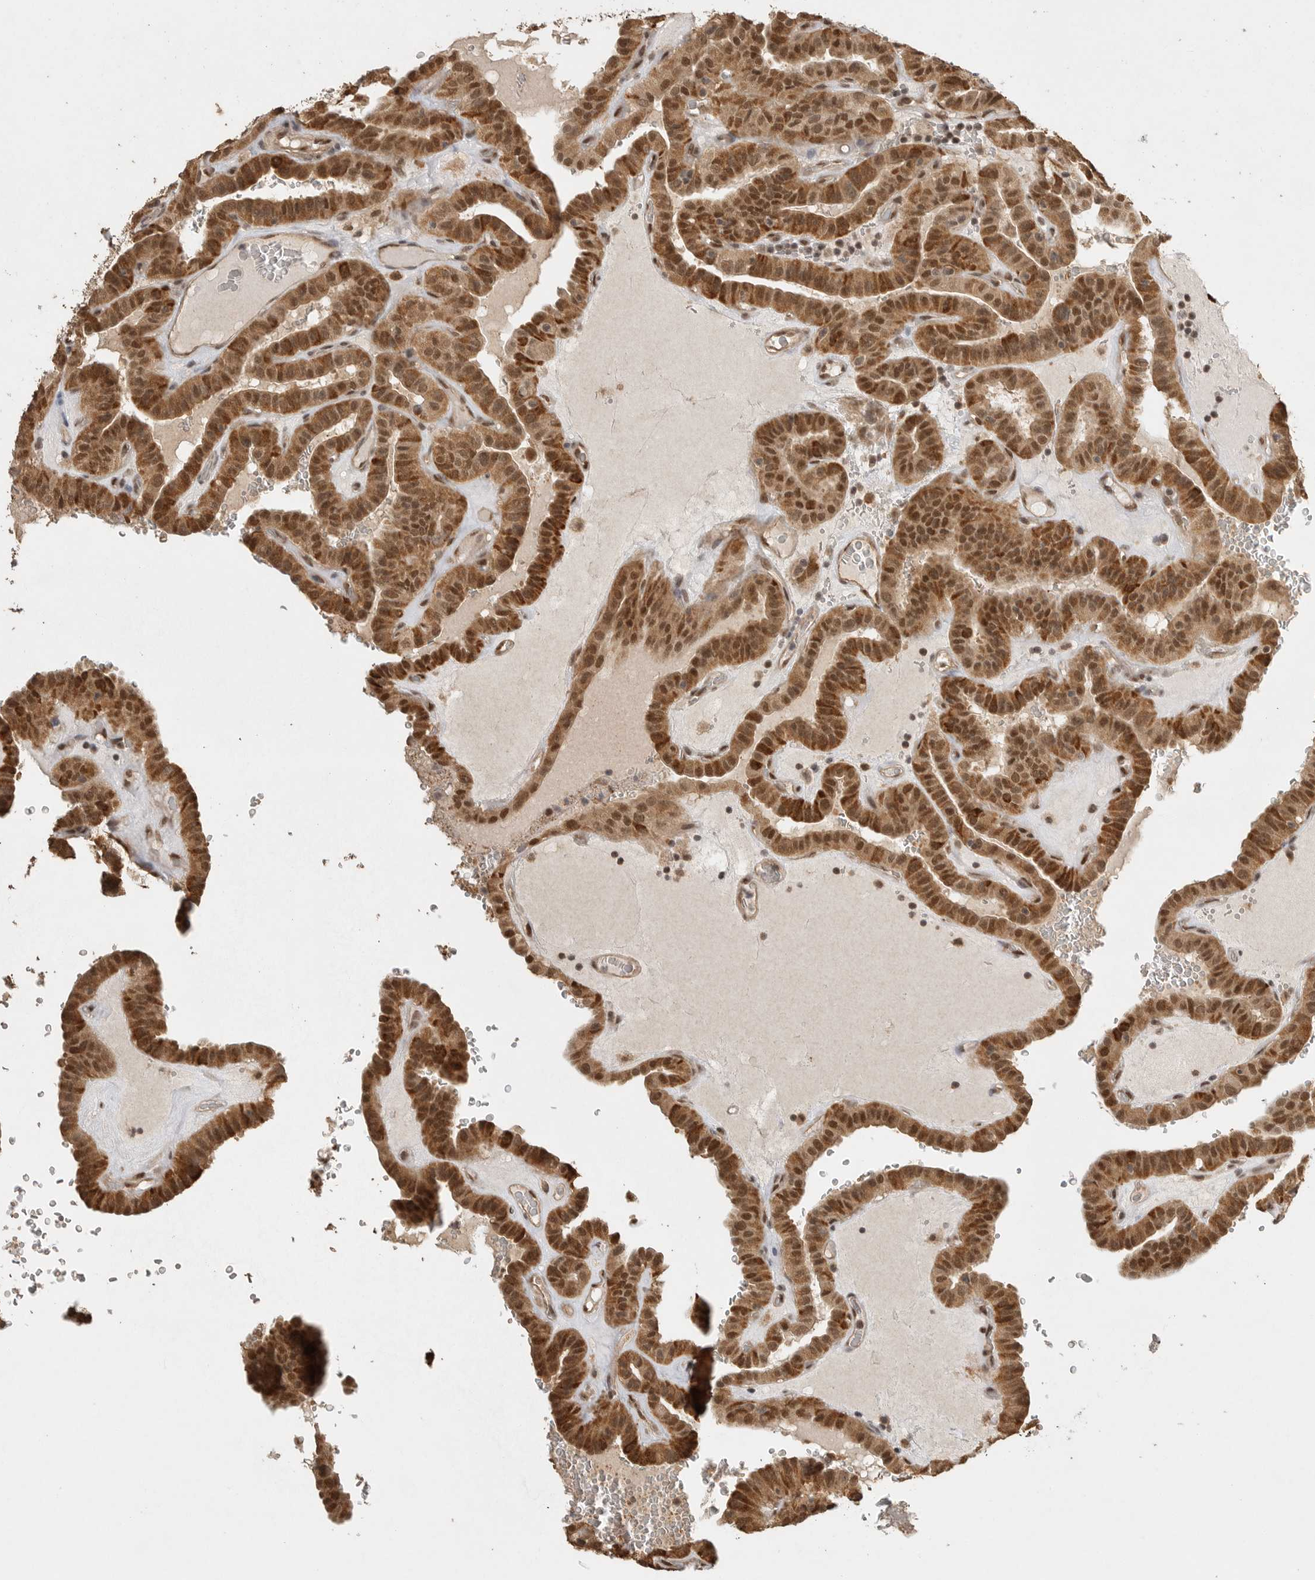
{"staining": {"intensity": "strong", "quantity": ">75%", "location": "cytoplasmic/membranous,nuclear"}, "tissue": "thyroid cancer", "cell_type": "Tumor cells", "image_type": "cancer", "snomed": [{"axis": "morphology", "description": "Papillary adenocarcinoma, NOS"}, {"axis": "topography", "description": "Thyroid gland"}], "caption": "A brown stain highlights strong cytoplasmic/membranous and nuclear positivity of a protein in human papillary adenocarcinoma (thyroid) tumor cells. (IHC, brightfield microscopy, high magnification).", "gene": "DFFA", "patient": {"sex": "male", "age": 77}}